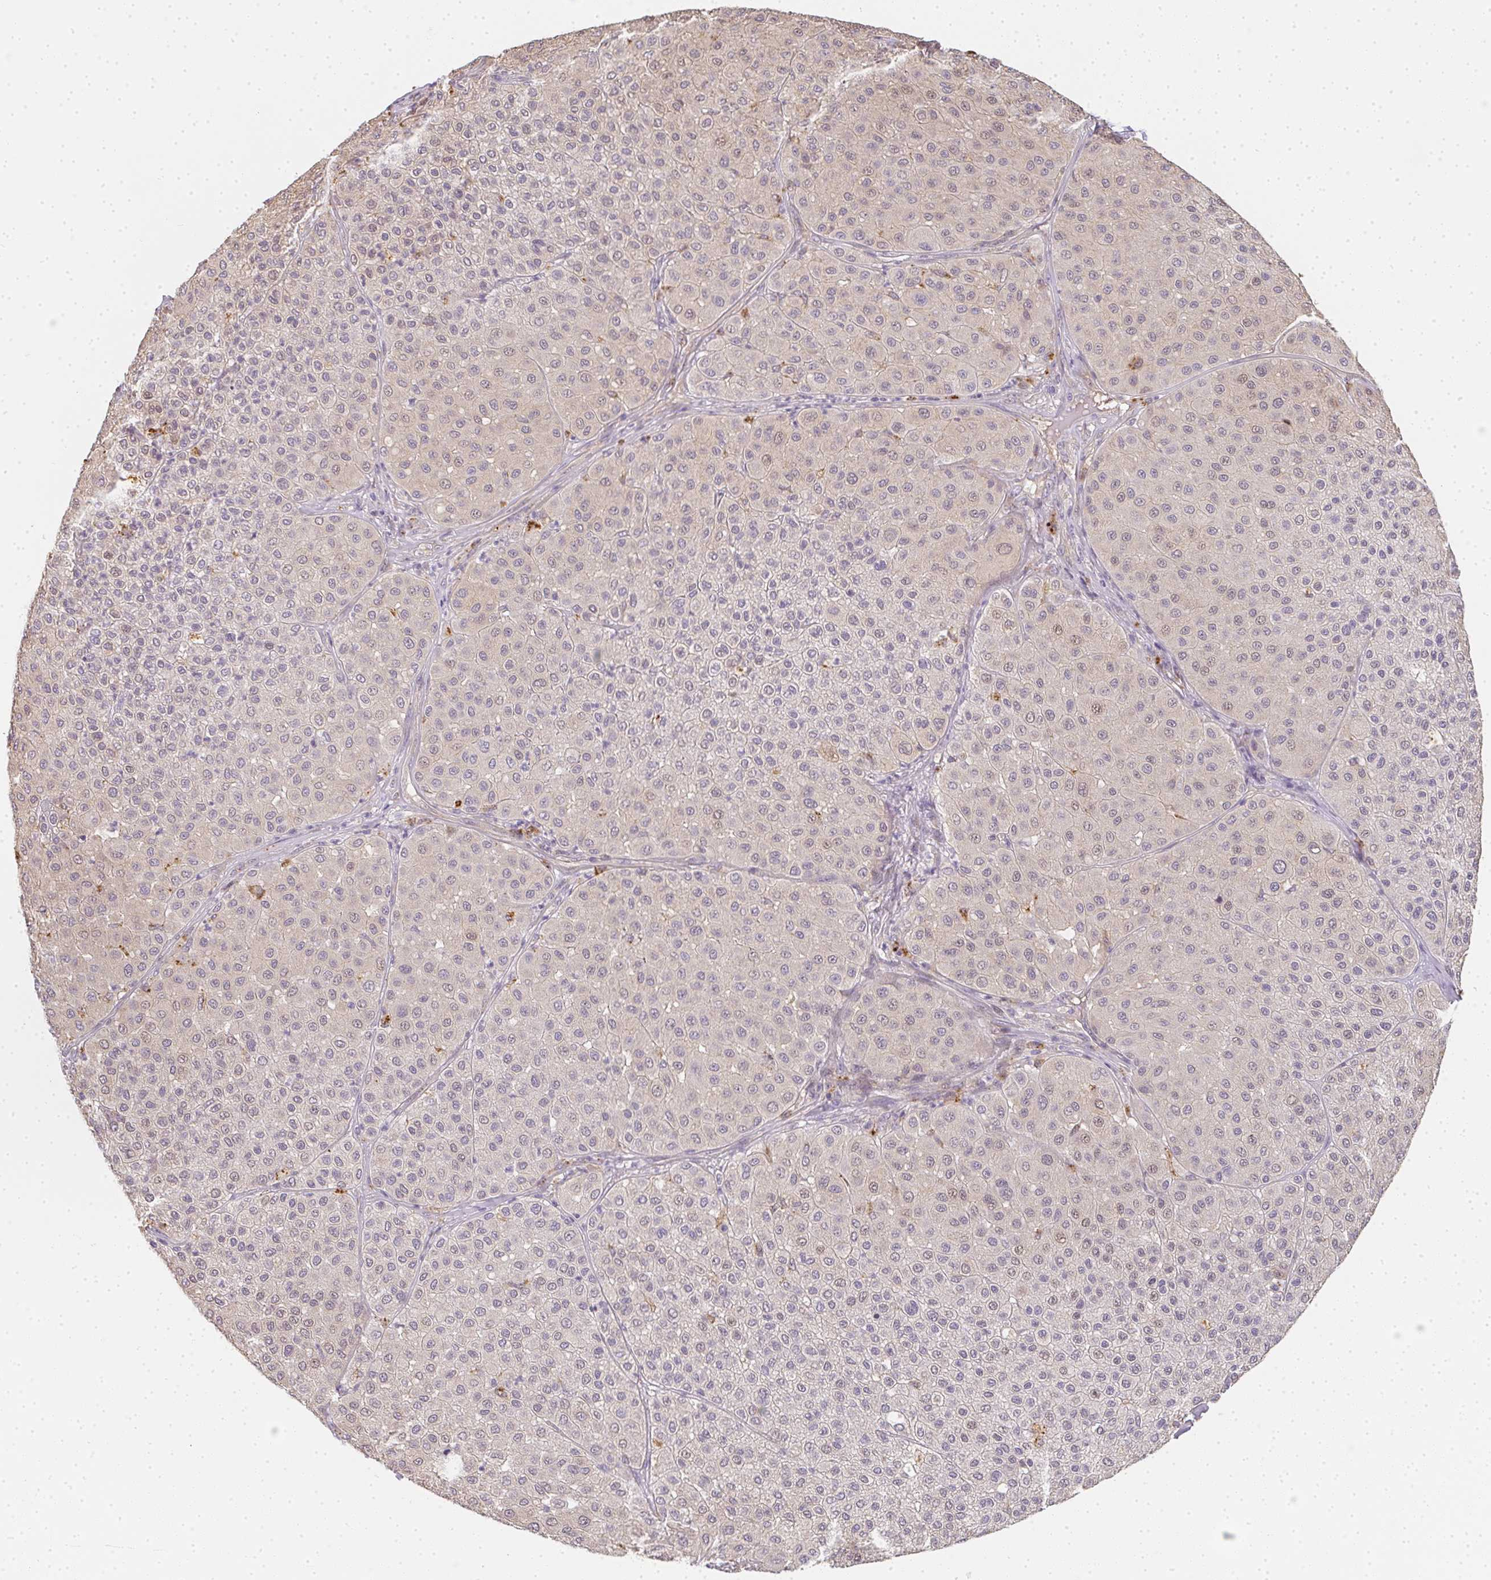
{"staining": {"intensity": "weak", "quantity": "<25%", "location": "cytoplasmic/membranous,nuclear"}, "tissue": "melanoma", "cell_type": "Tumor cells", "image_type": "cancer", "snomed": [{"axis": "morphology", "description": "Malignant melanoma, Metastatic site"}, {"axis": "topography", "description": "Smooth muscle"}], "caption": "Human melanoma stained for a protein using immunohistochemistry (IHC) demonstrates no expression in tumor cells.", "gene": "SLC35B3", "patient": {"sex": "male", "age": 41}}